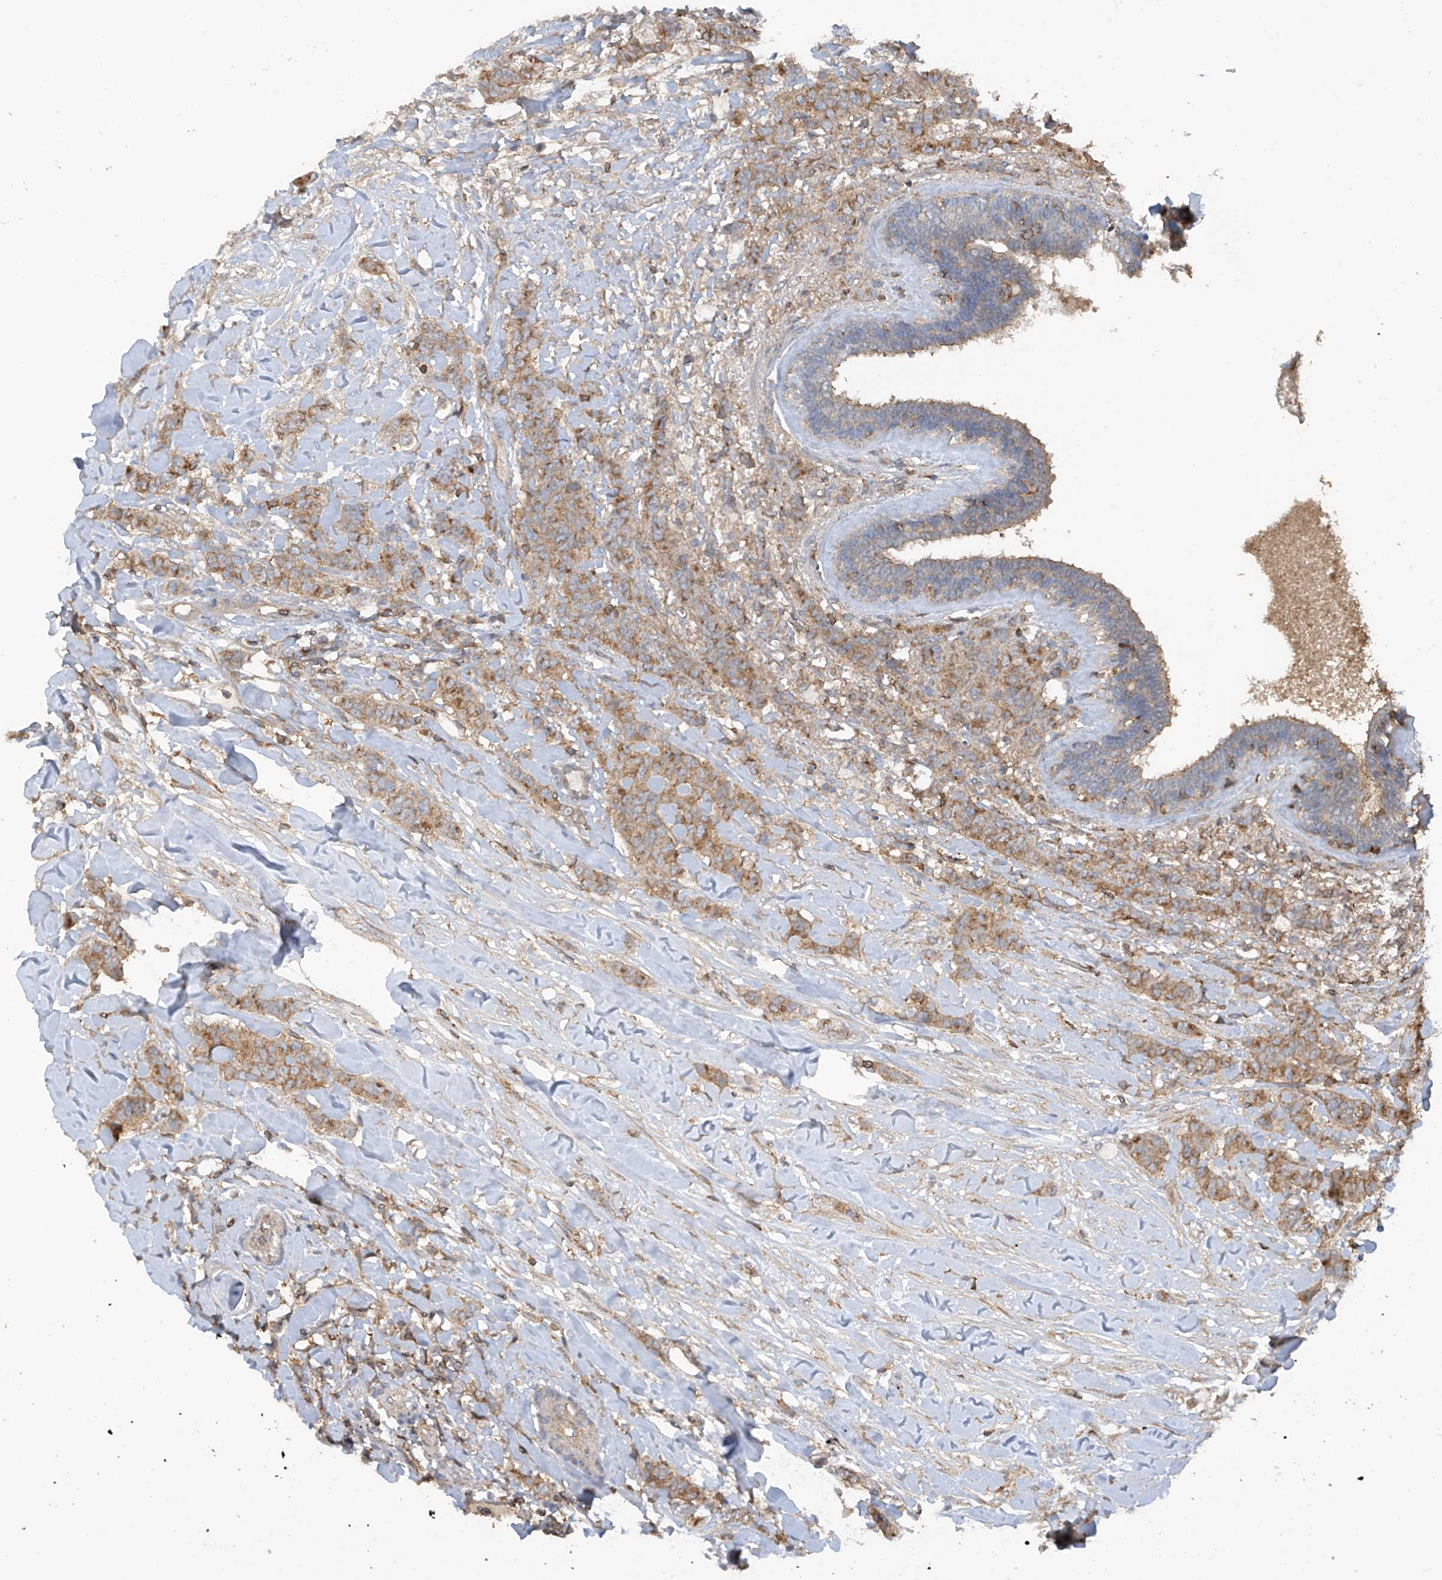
{"staining": {"intensity": "moderate", "quantity": ">75%", "location": "cytoplasmic/membranous"}, "tissue": "breast cancer", "cell_type": "Tumor cells", "image_type": "cancer", "snomed": [{"axis": "morphology", "description": "Duct carcinoma"}, {"axis": "topography", "description": "Breast"}], "caption": "Human breast cancer (infiltrating ductal carcinoma) stained with a protein marker displays moderate staining in tumor cells.", "gene": "COX10", "patient": {"sex": "female", "age": 40}}